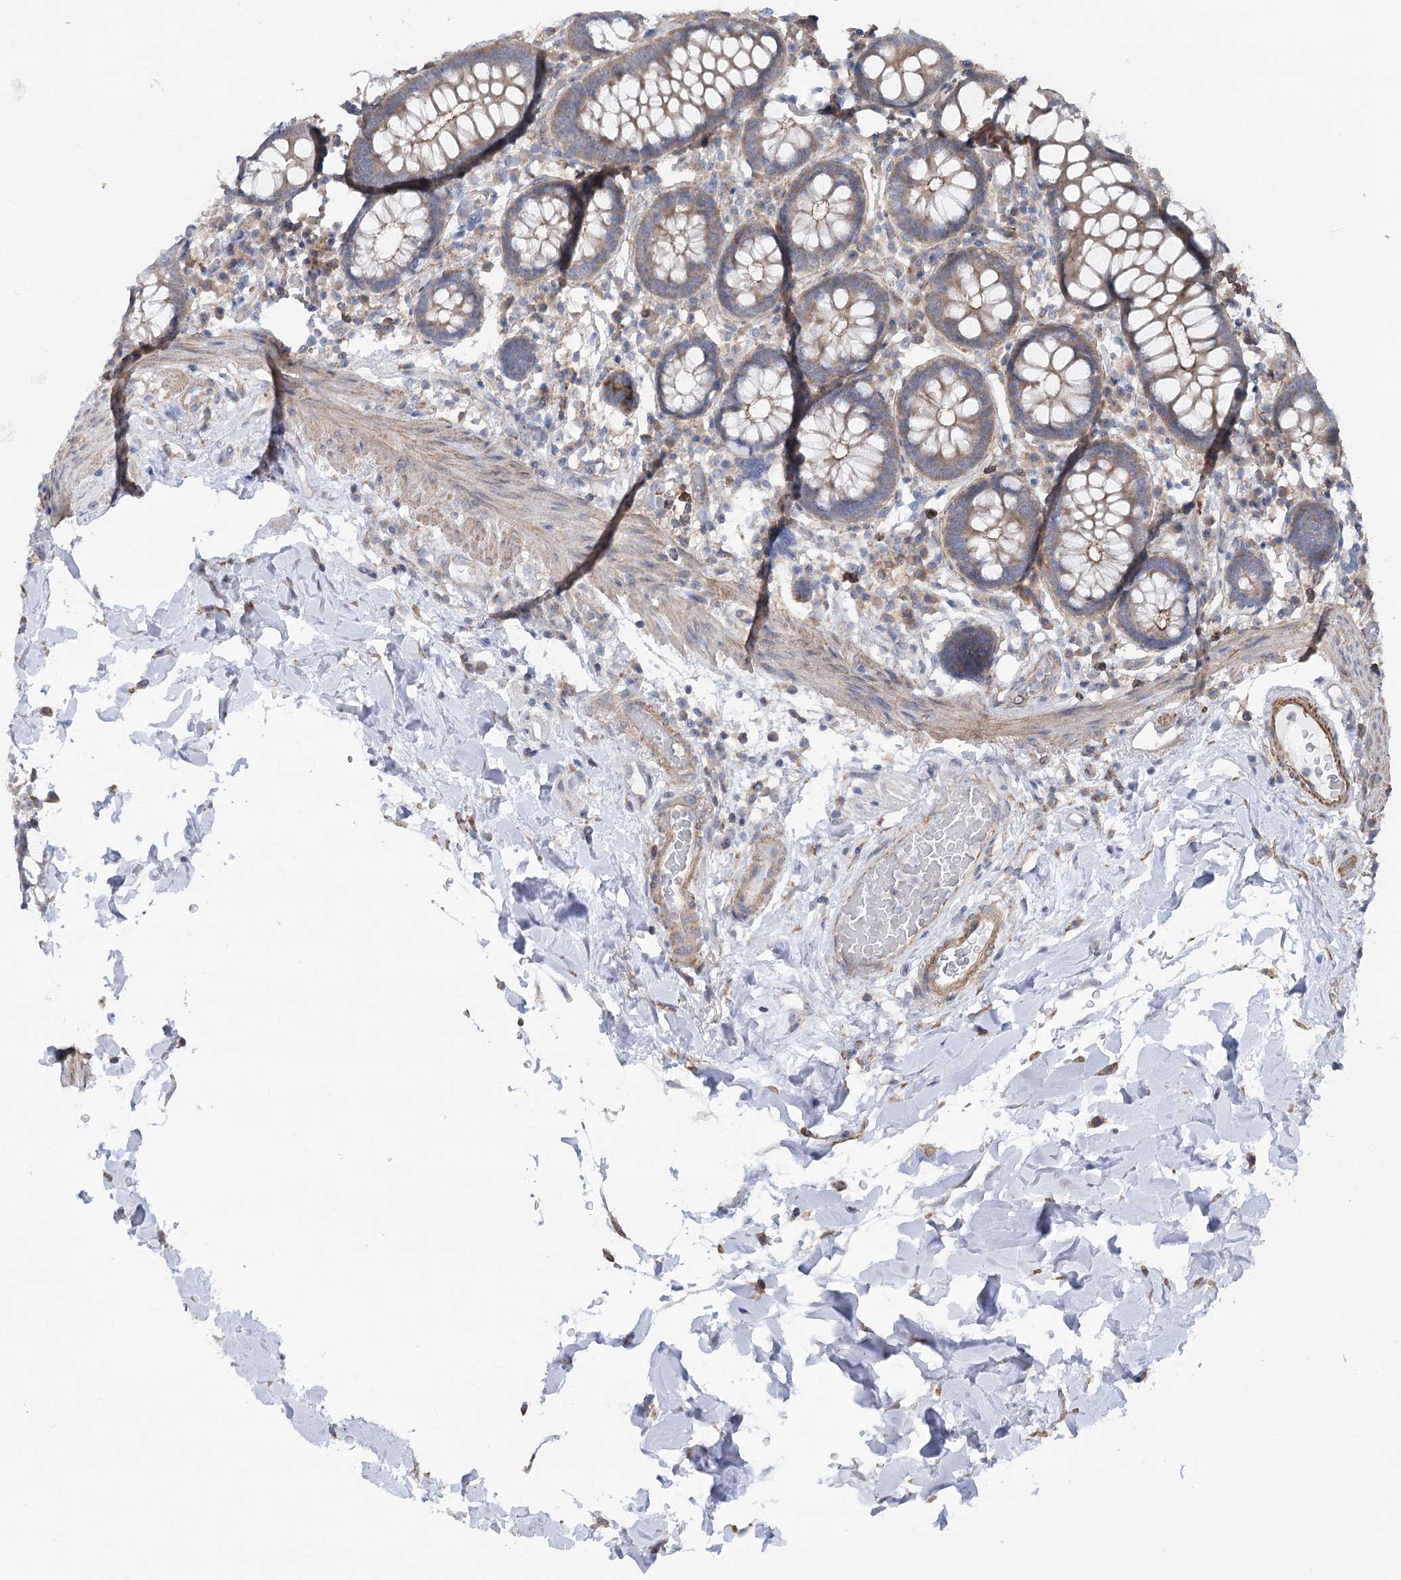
{"staining": {"intensity": "negative", "quantity": "none", "location": "none"}, "tissue": "colon", "cell_type": "Endothelial cells", "image_type": "normal", "snomed": [{"axis": "morphology", "description": "Normal tissue, NOS"}, {"axis": "topography", "description": "Colon"}], "caption": "IHC image of unremarkable human colon stained for a protein (brown), which exhibits no staining in endothelial cells.", "gene": "LARP1B", "patient": {"sex": "female", "age": 79}}